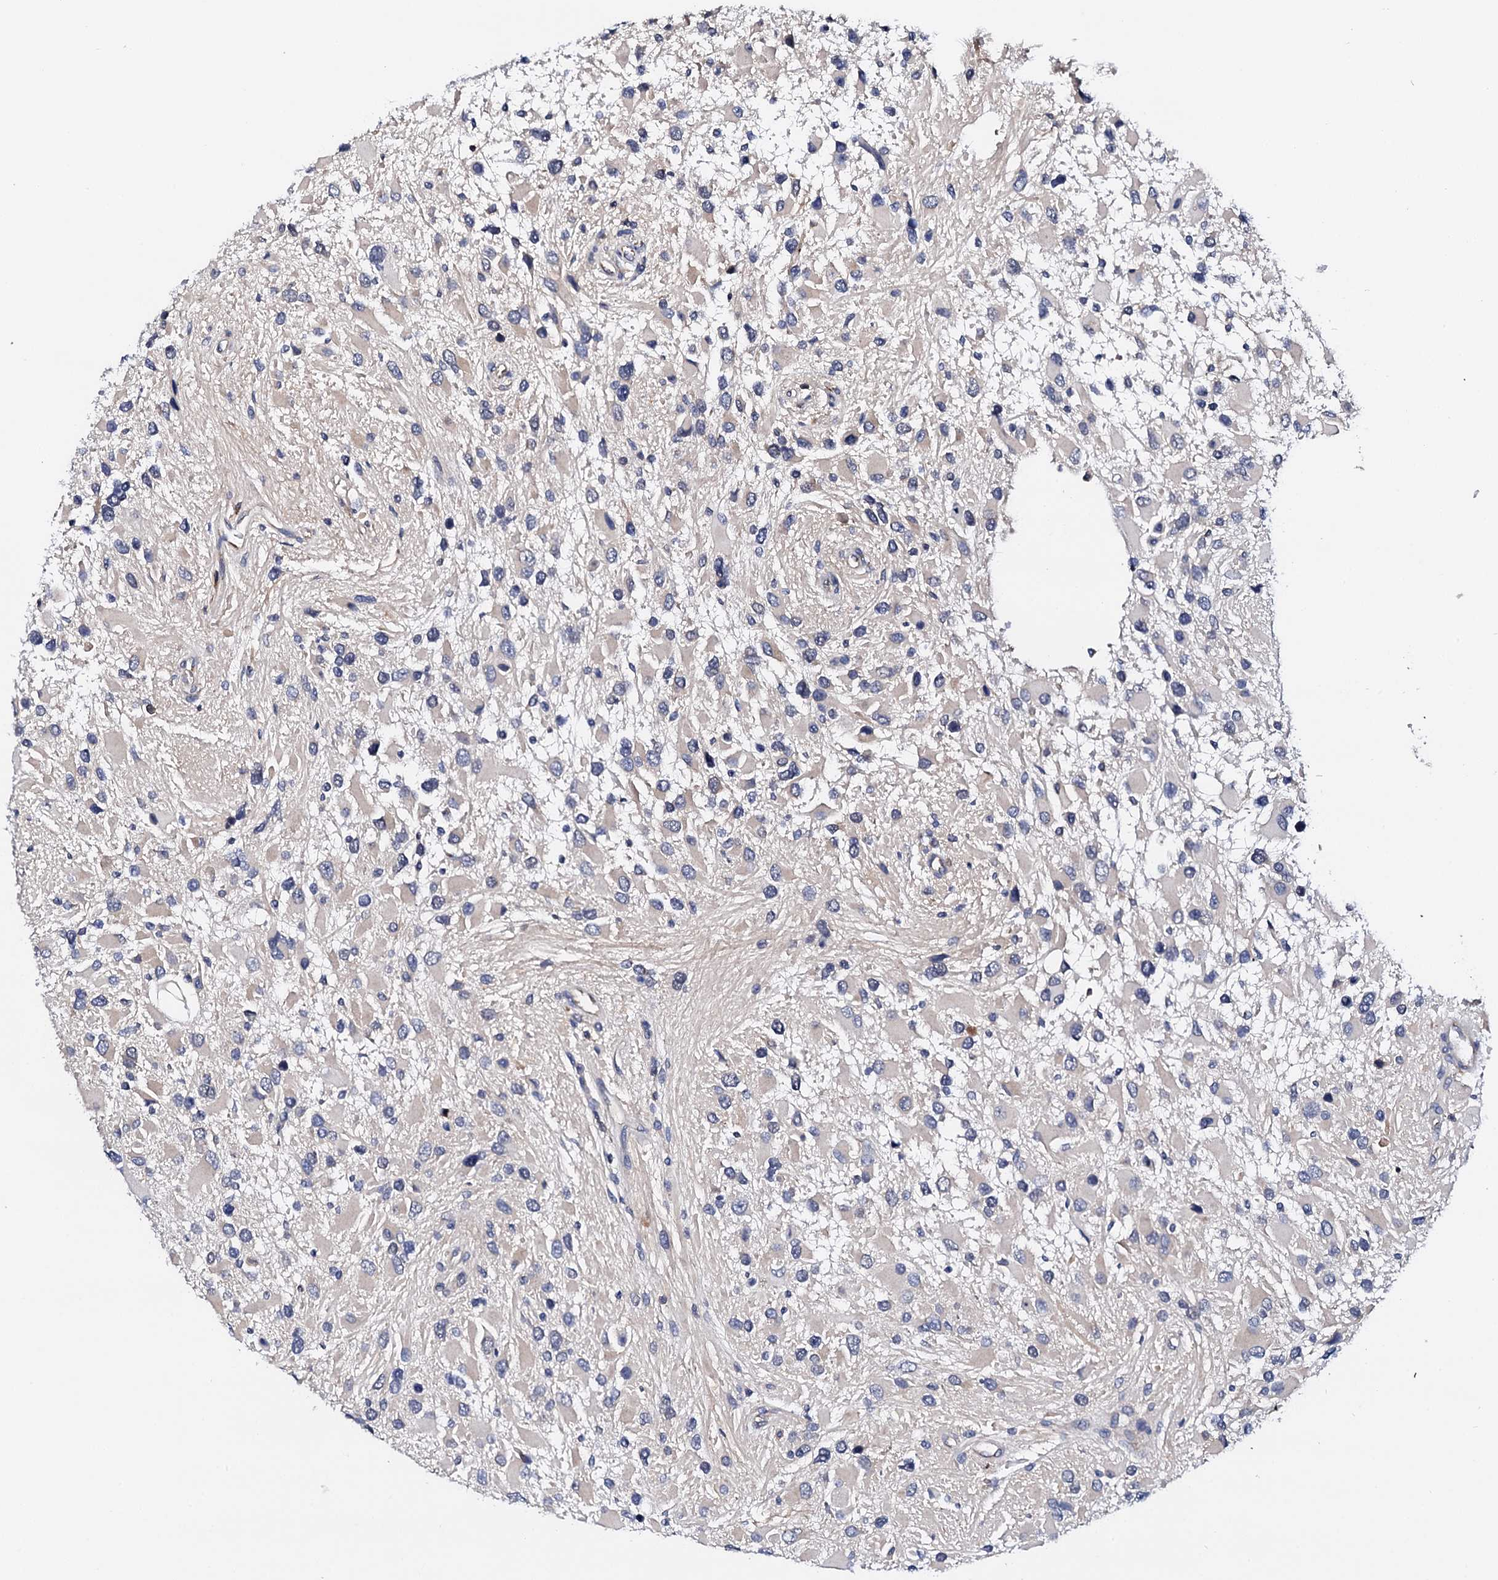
{"staining": {"intensity": "negative", "quantity": "none", "location": "none"}, "tissue": "glioma", "cell_type": "Tumor cells", "image_type": "cancer", "snomed": [{"axis": "morphology", "description": "Glioma, malignant, High grade"}, {"axis": "topography", "description": "Brain"}], "caption": "IHC histopathology image of glioma stained for a protein (brown), which demonstrates no expression in tumor cells. Brightfield microscopy of IHC stained with DAB (brown) and hematoxylin (blue), captured at high magnification.", "gene": "NUP58", "patient": {"sex": "male", "age": 53}}